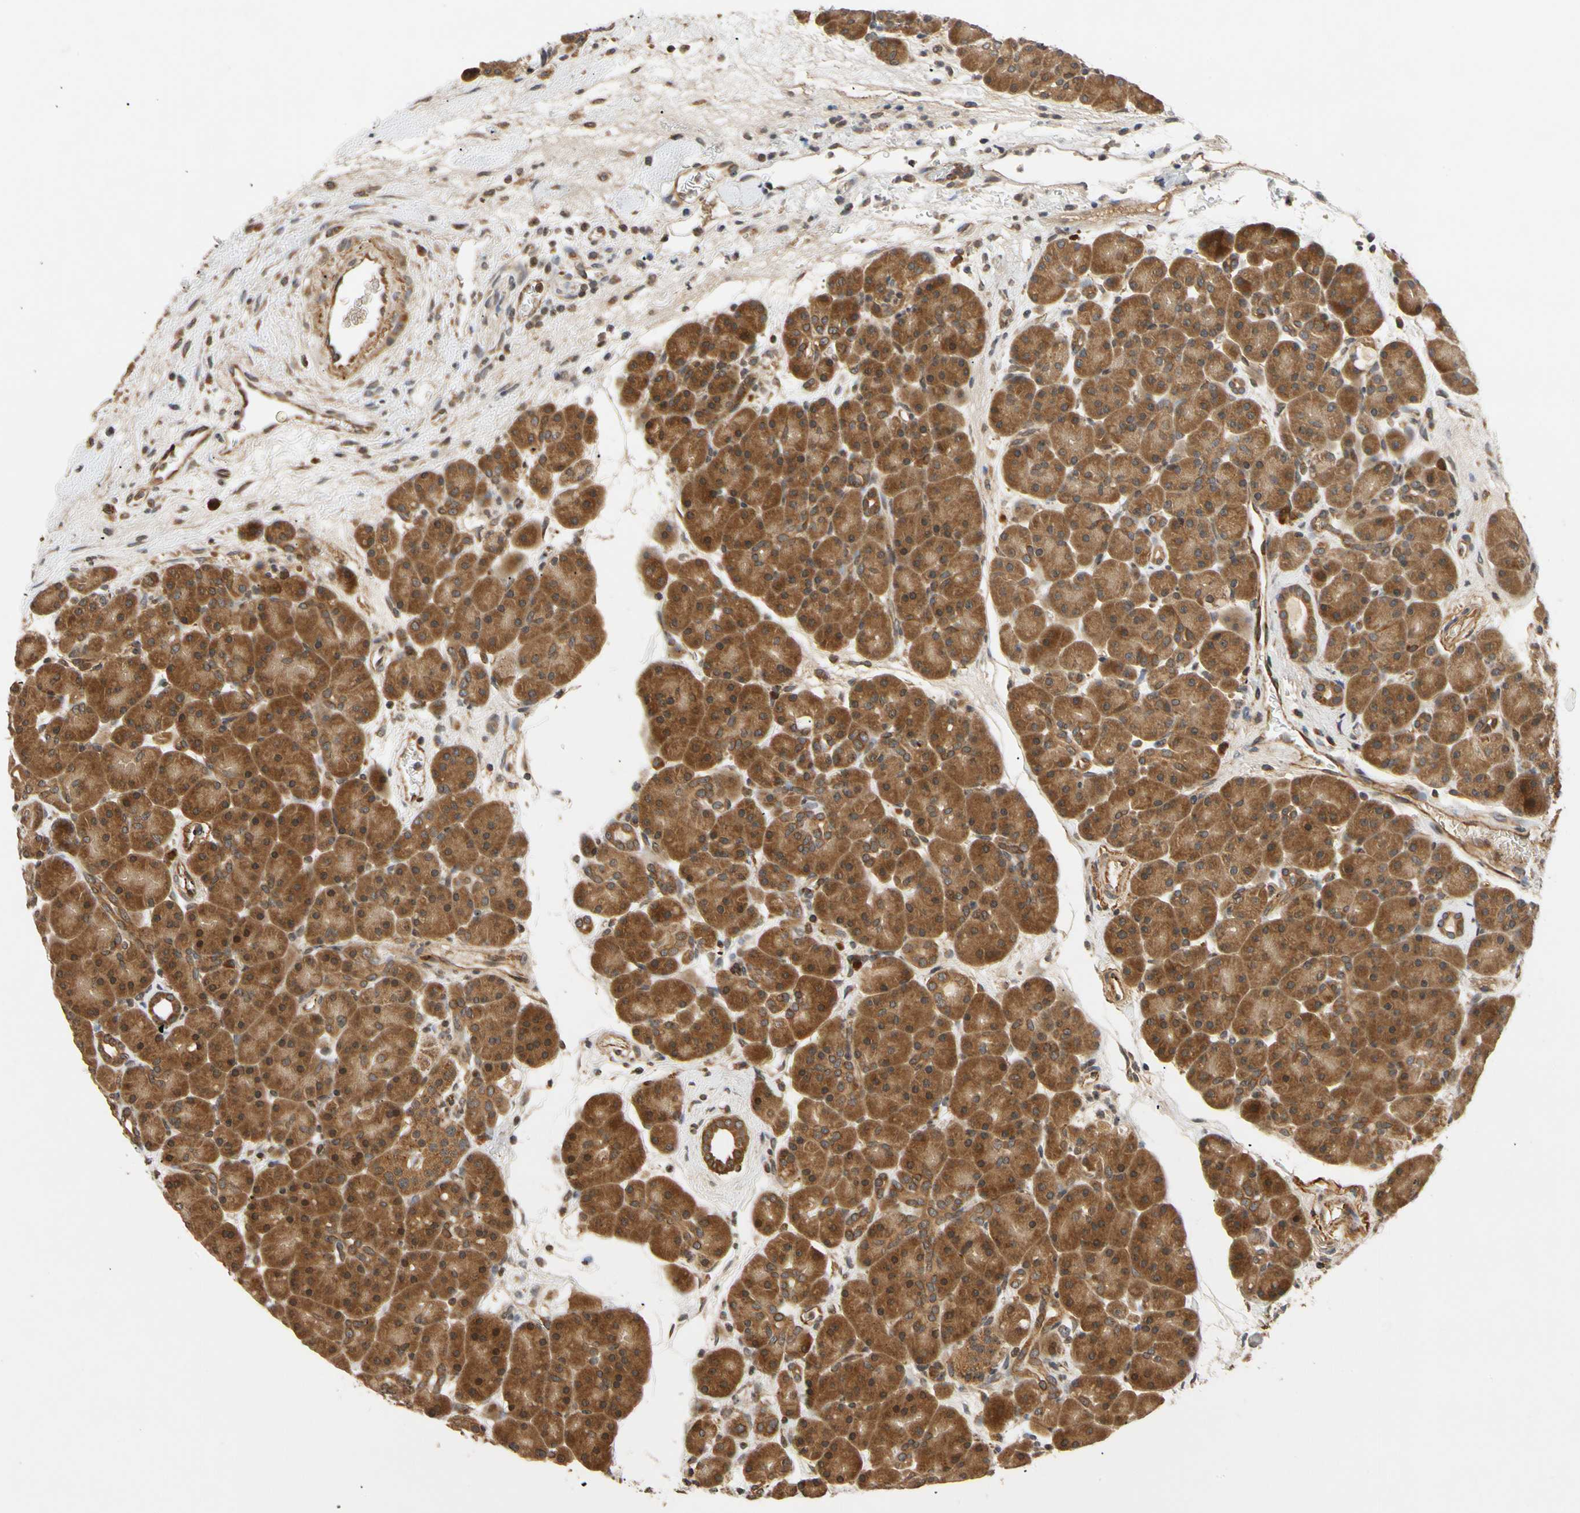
{"staining": {"intensity": "strong", "quantity": ">75%", "location": "cytoplasmic/membranous,nuclear"}, "tissue": "pancreas", "cell_type": "Exocrine glandular cells", "image_type": "normal", "snomed": [{"axis": "morphology", "description": "Normal tissue, NOS"}, {"axis": "topography", "description": "Pancreas"}], "caption": "Immunohistochemical staining of normal pancreas shows >75% levels of strong cytoplasmic/membranous,nuclear protein staining in about >75% of exocrine glandular cells.", "gene": "MRPS22", "patient": {"sex": "male", "age": 66}}